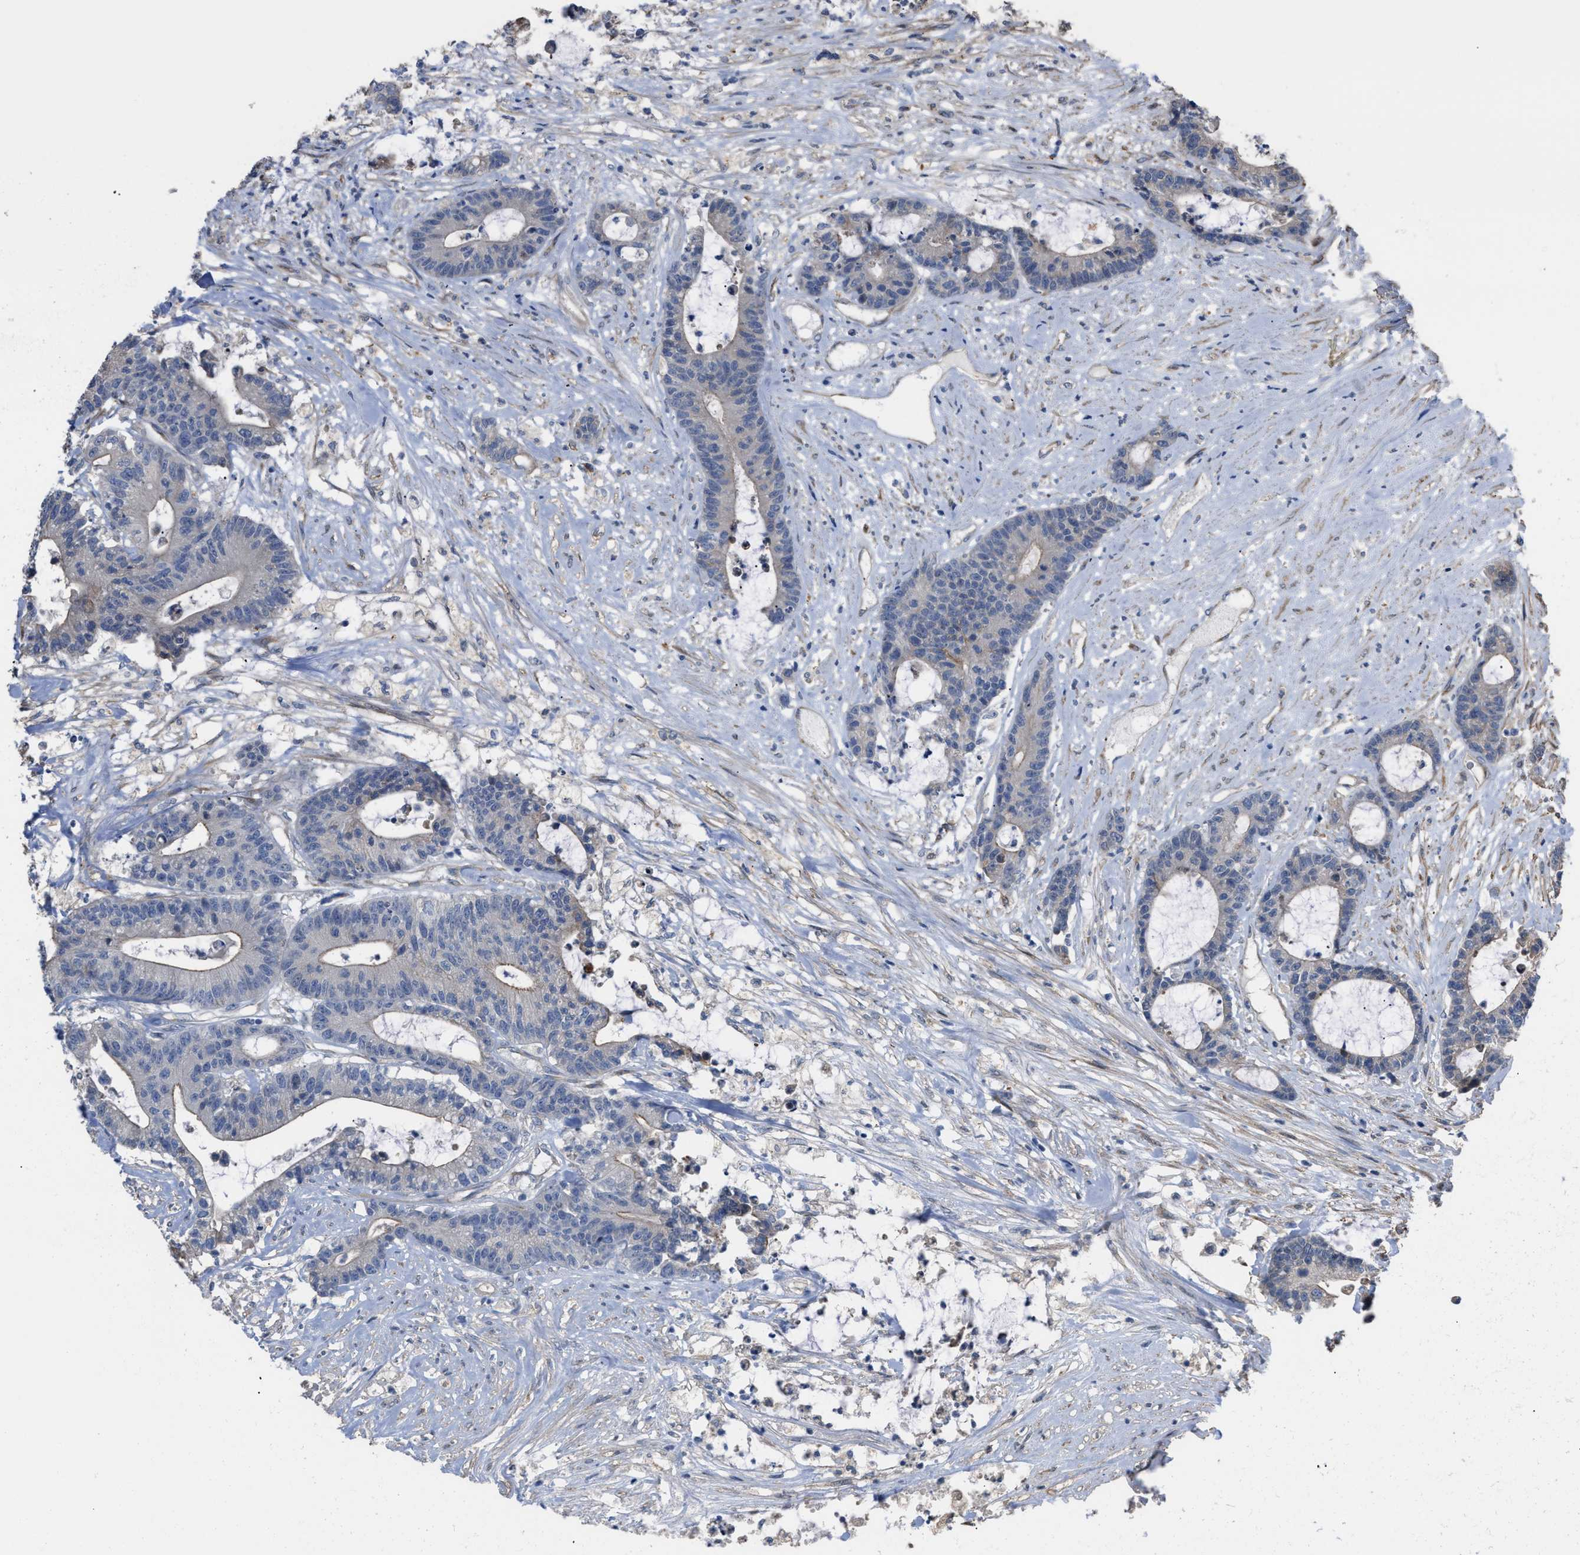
{"staining": {"intensity": "weak", "quantity": "<25%", "location": "cytoplasmic/membranous"}, "tissue": "colorectal cancer", "cell_type": "Tumor cells", "image_type": "cancer", "snomed": [{"axis": "morphology", "description": "Adenocarcinoma, NOS"}, {"axis": "topography", "description": "Colon"}], "caption": "Immunohistochemical staining of human adenocarcinoma (colorectal) demonstrates no significant expression in tumor cells.", "gene": "SLC4A11", "patient": {"sex": "female", "age": 84}}